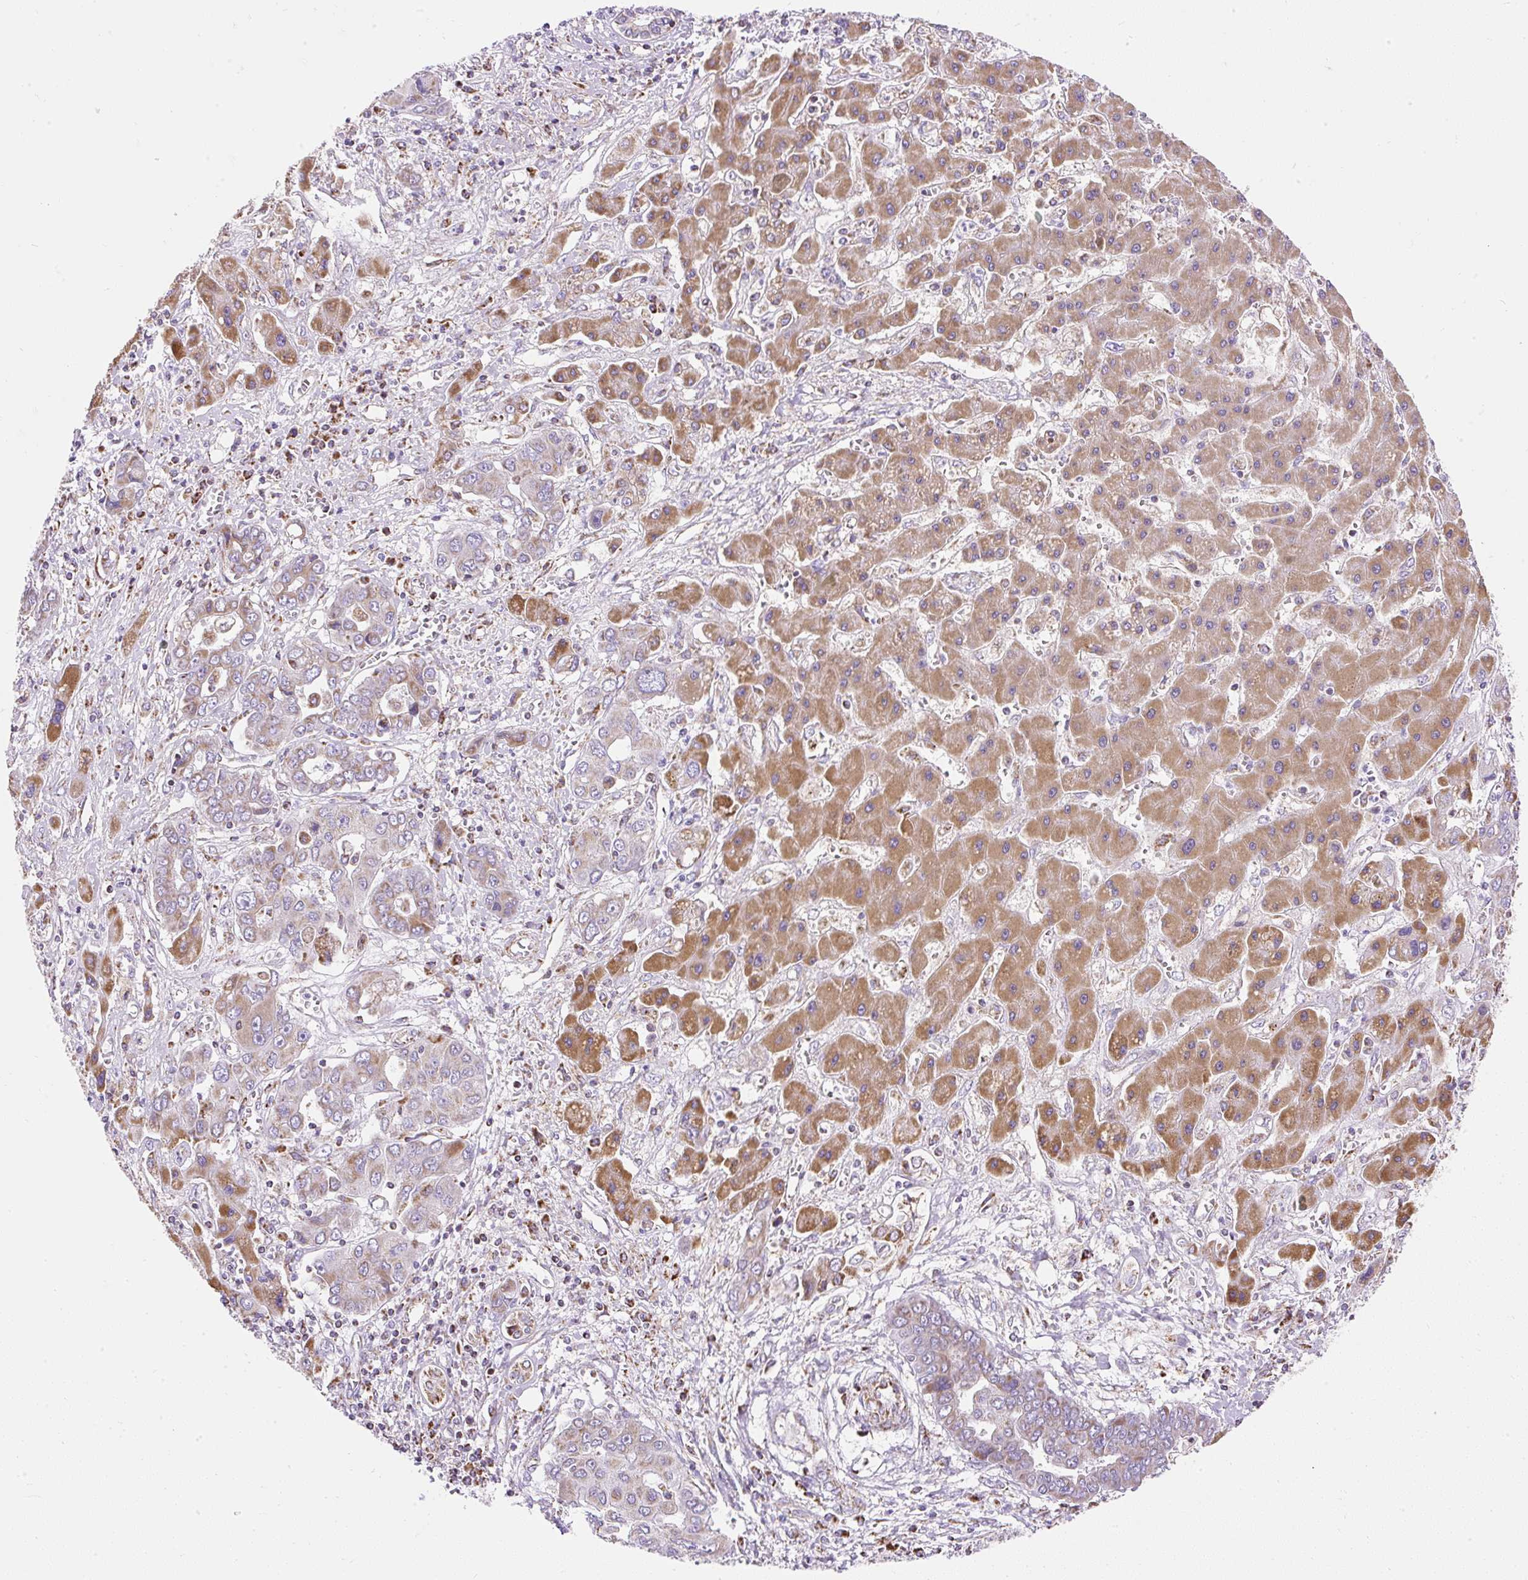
{"staining": {"intensity": "weak", "quantity": "25%-75%", "location": "cytoplasmic/membranous"}, "tissue": "liver cancer", "cell_type": "Tumor cells", "image_type": "cancer", "snomed": [{"axis": "morphology", "description": "Cholangiocarcinoma"}, {"axis": "topography", "description": "Liver"}], "caption": "Protein staining displays weak cytoplasmic/membranous expression in approximately 25%-75% of tumor cells in cholangiocarcinoma (liver).", "gene": "DAAM2", "patient": {"sex": "male", "age": 67}}